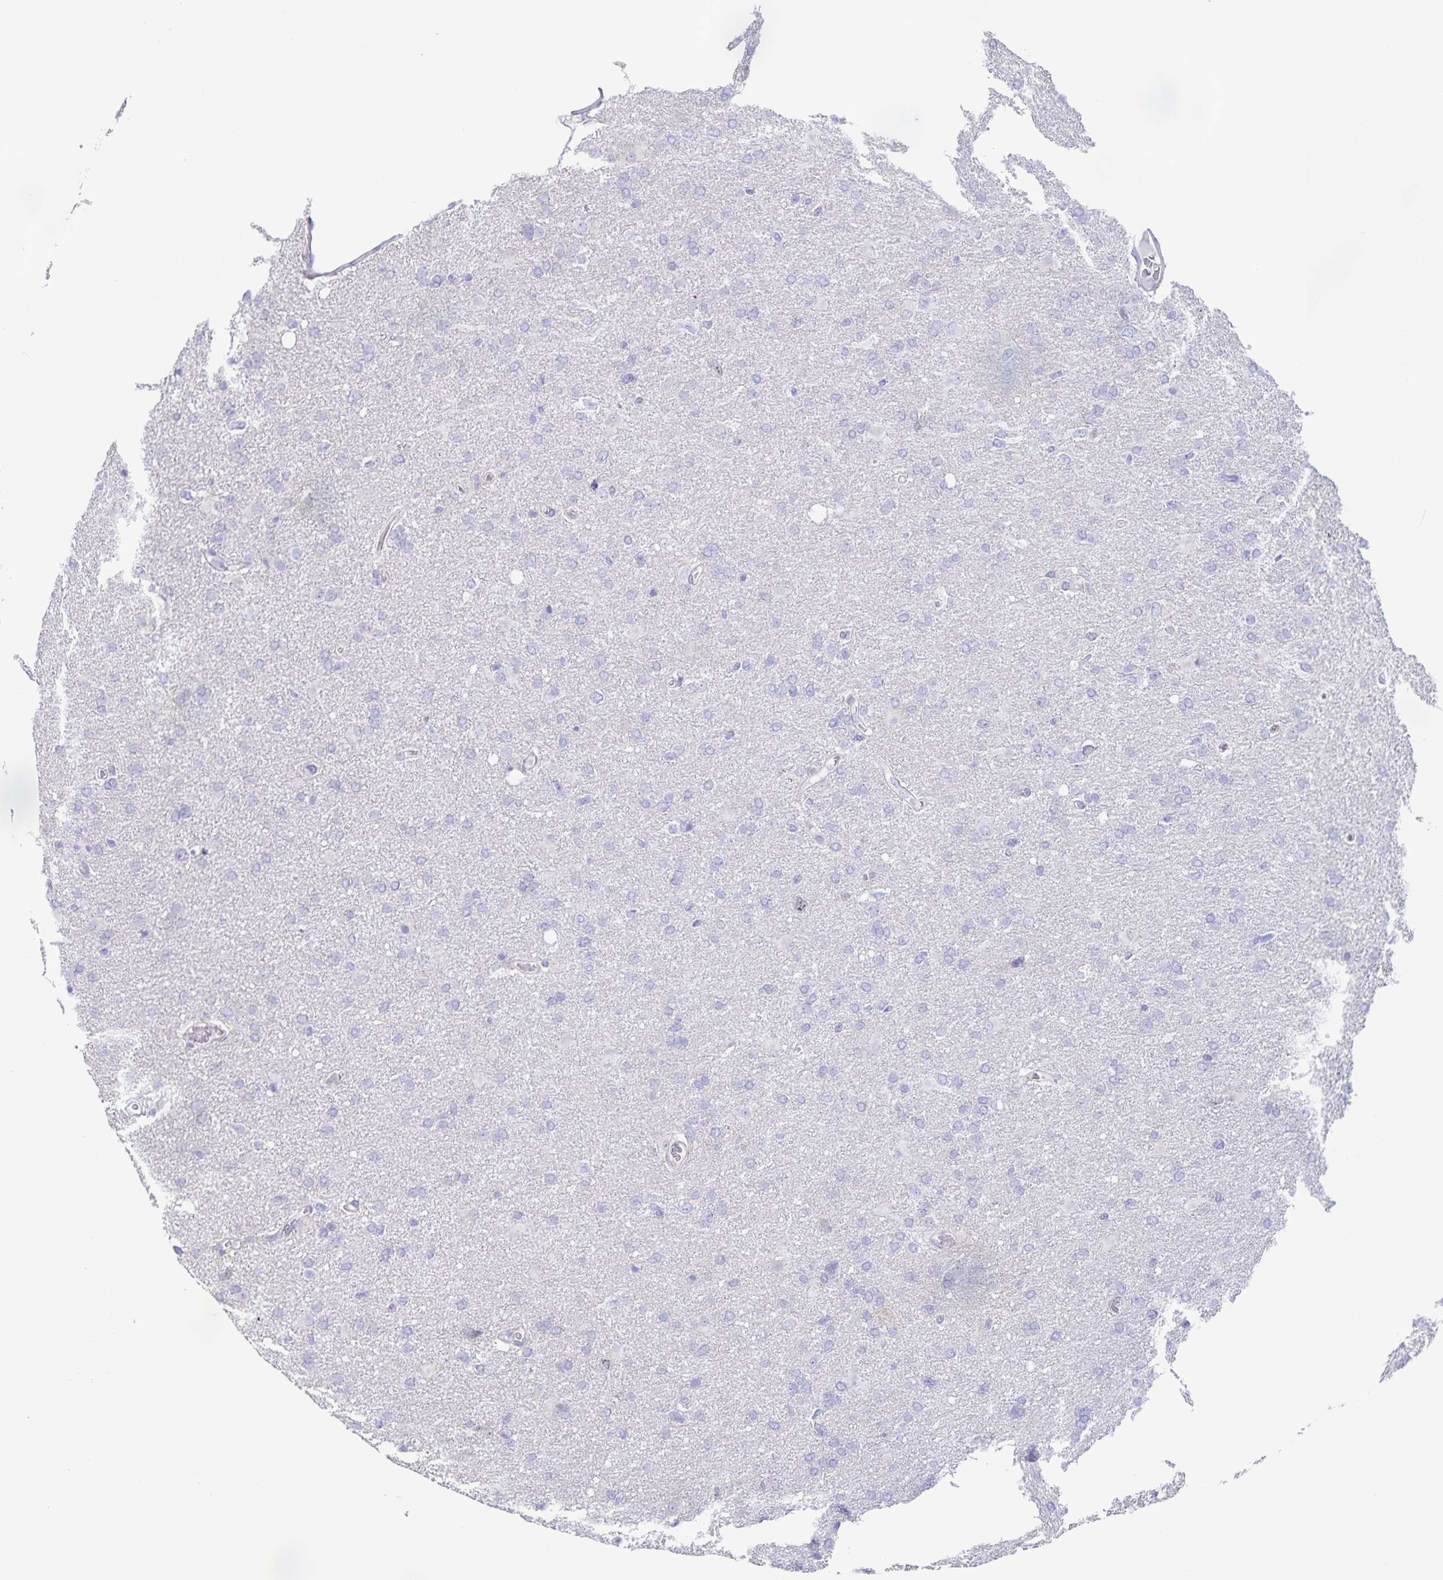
{"staining": {"intensity": "negative", "quantity": "none", "location": "none"}, "tissue": "glioma", "cell_type": "Tumor cells", "image_type": "cancer", "snomed": [{"axis": "morphology", "description": "Glioma, malignant, High grade"}, {"axis": "topography", "description": "Brain"}], "caption": "Immunohistochemistry of glioma exhibits no staining in tumor cells.", "gene": "CENPH", "patient": {"sex": "male", "age": 53}}